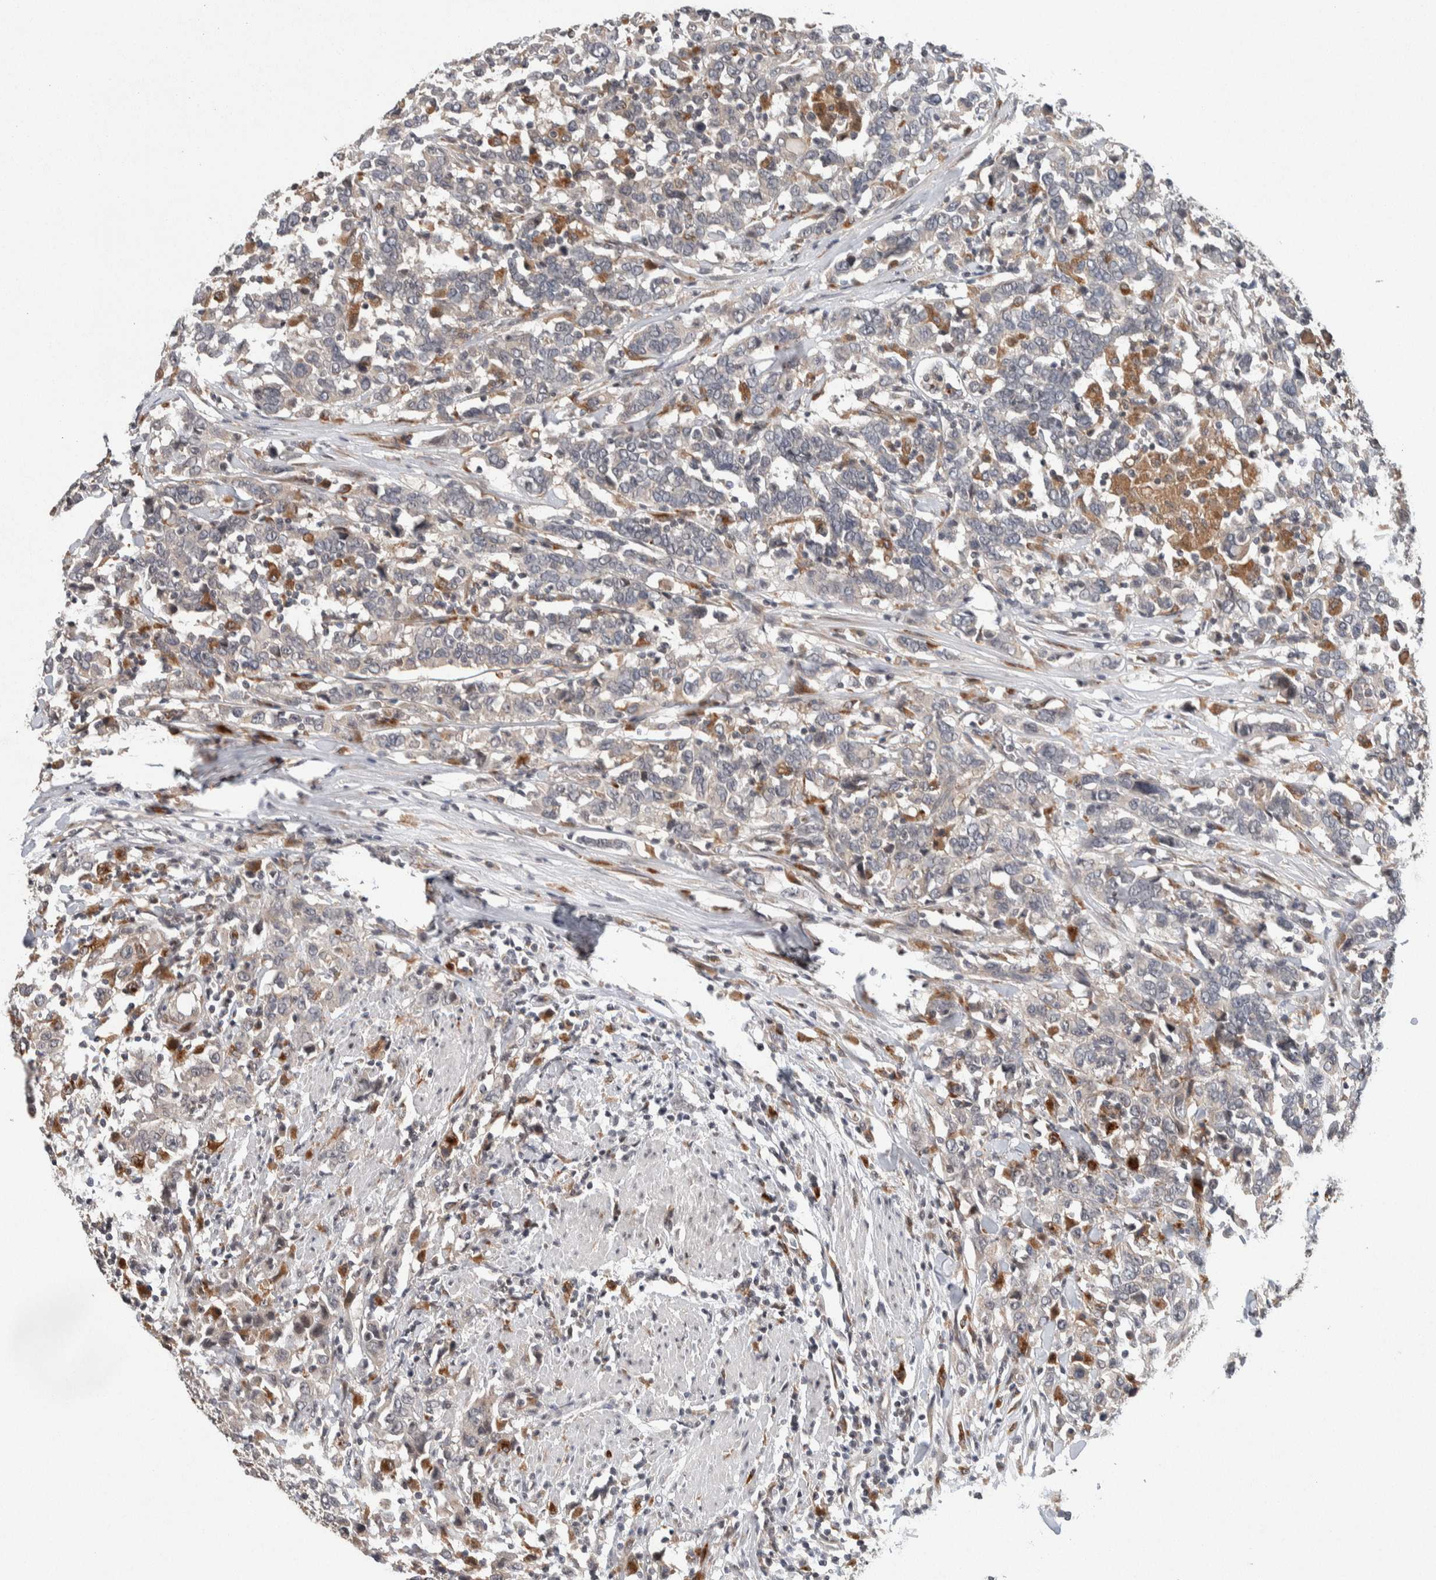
{"staining": {"intensity": "negative", "quantity": "none", "location": "none"}, "tissue": "urothelial cancer", "cell_type": "Tumor cells", "image_type": "cancer", "snomed": [{"axis": "morphology", "description": "Urothelial carcinoma, High grade"}, {"axis": "topography", "description": "Urinary bladder"}], "caption": "Micrograph shows no significant protein expression in tumor cells of urothelial cancer. Brightfield microscopy of immunohistochemistry (IHC) stained with DAB (3,3'-diaminobenzidine) (brown) and hematoxylin (blue), captured at high magnification.", "gene": "KCNK1", "patient": {"sex": "male", "age": 61}}